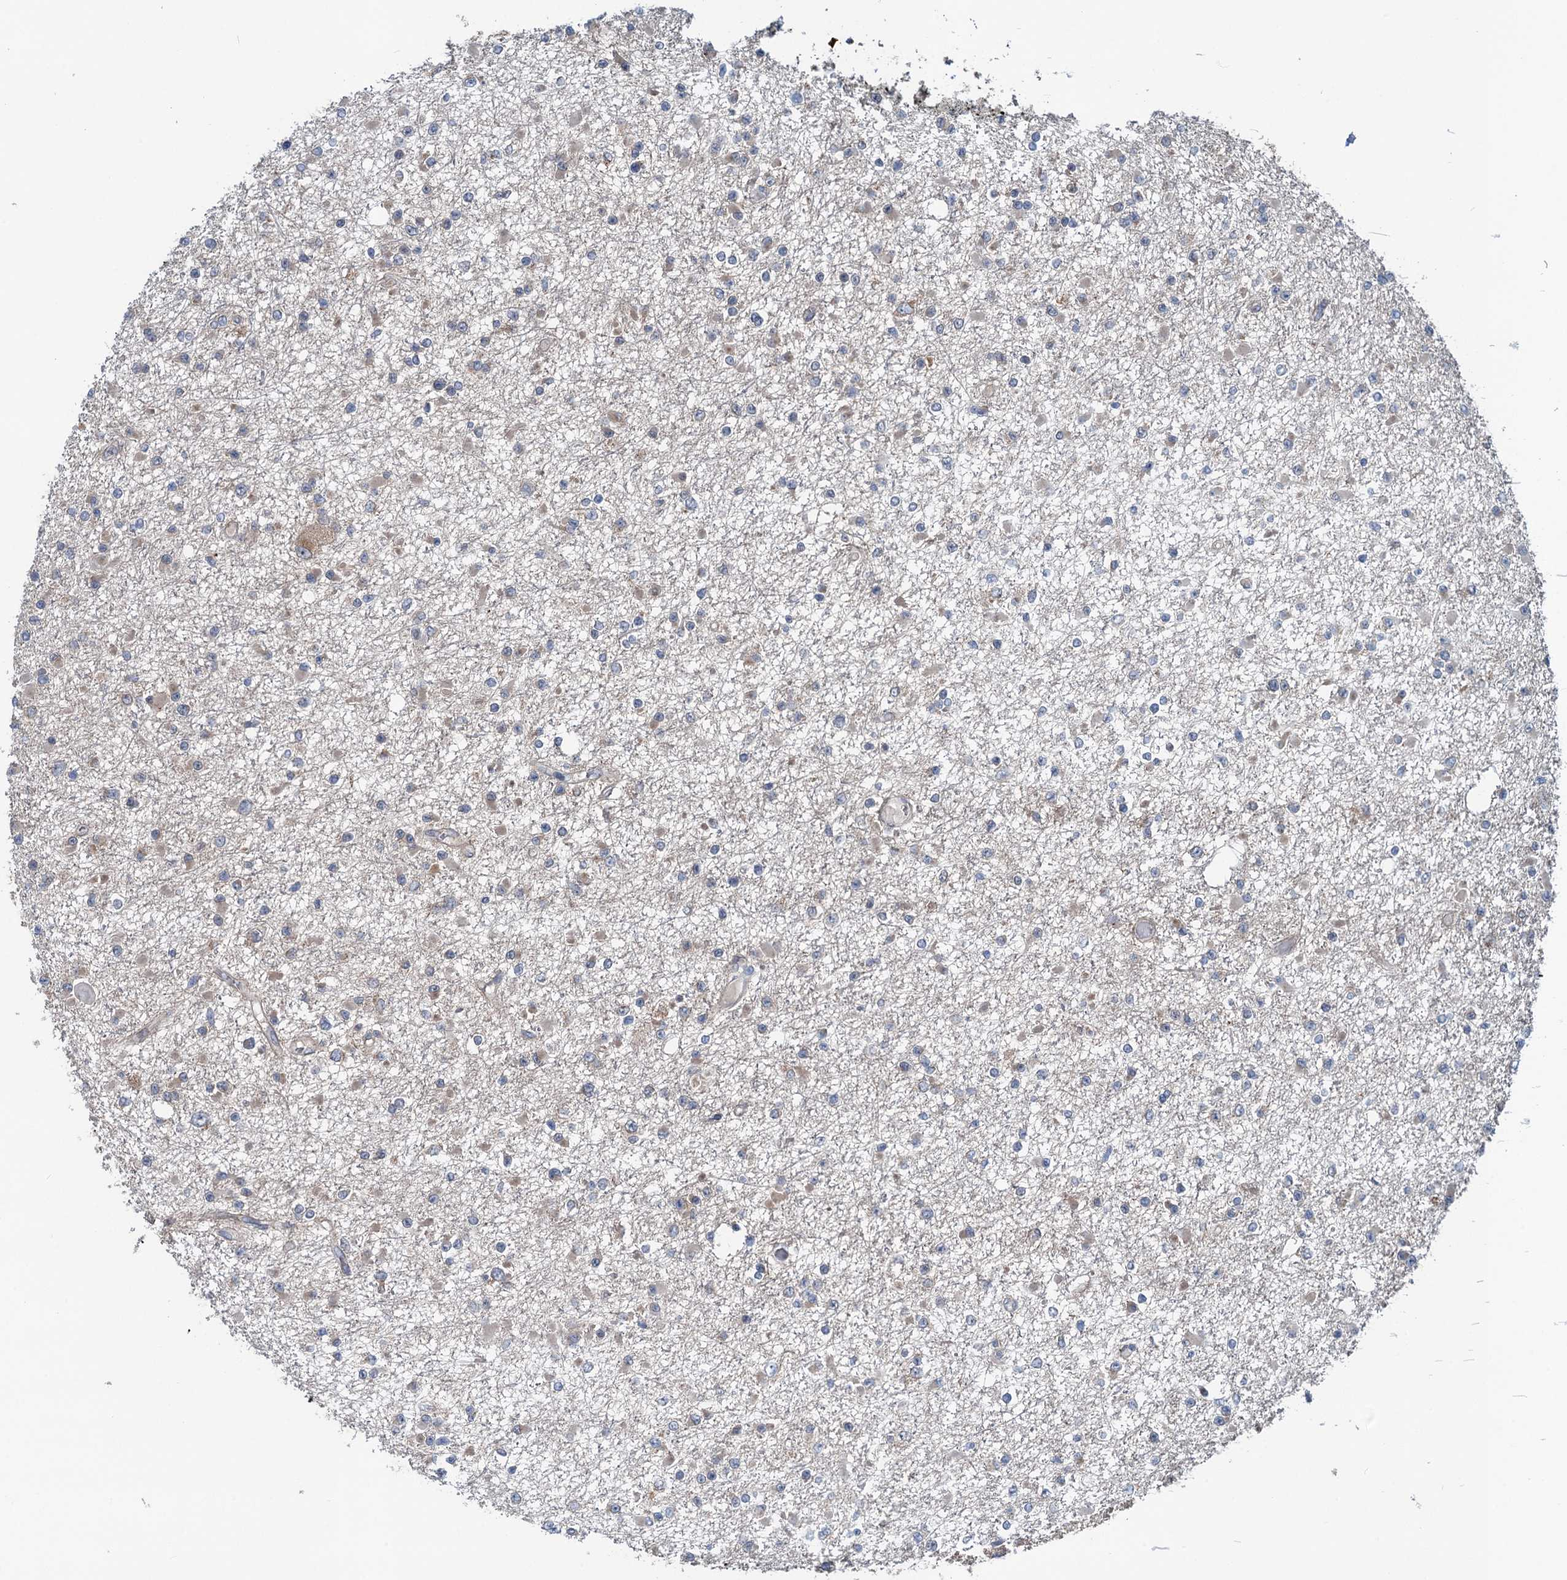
{"staining": {"intensity": "weak", "quantity": "<25%", "location": "cytoplasmic/membranous"}, "tissue": "glioma", "cell_type": "Tumor cells", "image_type": "cancer", "snomed": [{"axis": "morphology", "description": "Glioma, malignant, Low grade"}, {"axis": "topography", "description": "Brain"}], "caption": "The image shows no staining of tumor cells in glioma.", "gene": "DYNC2I2", "patient": {"sex": "female", "age": 22}}